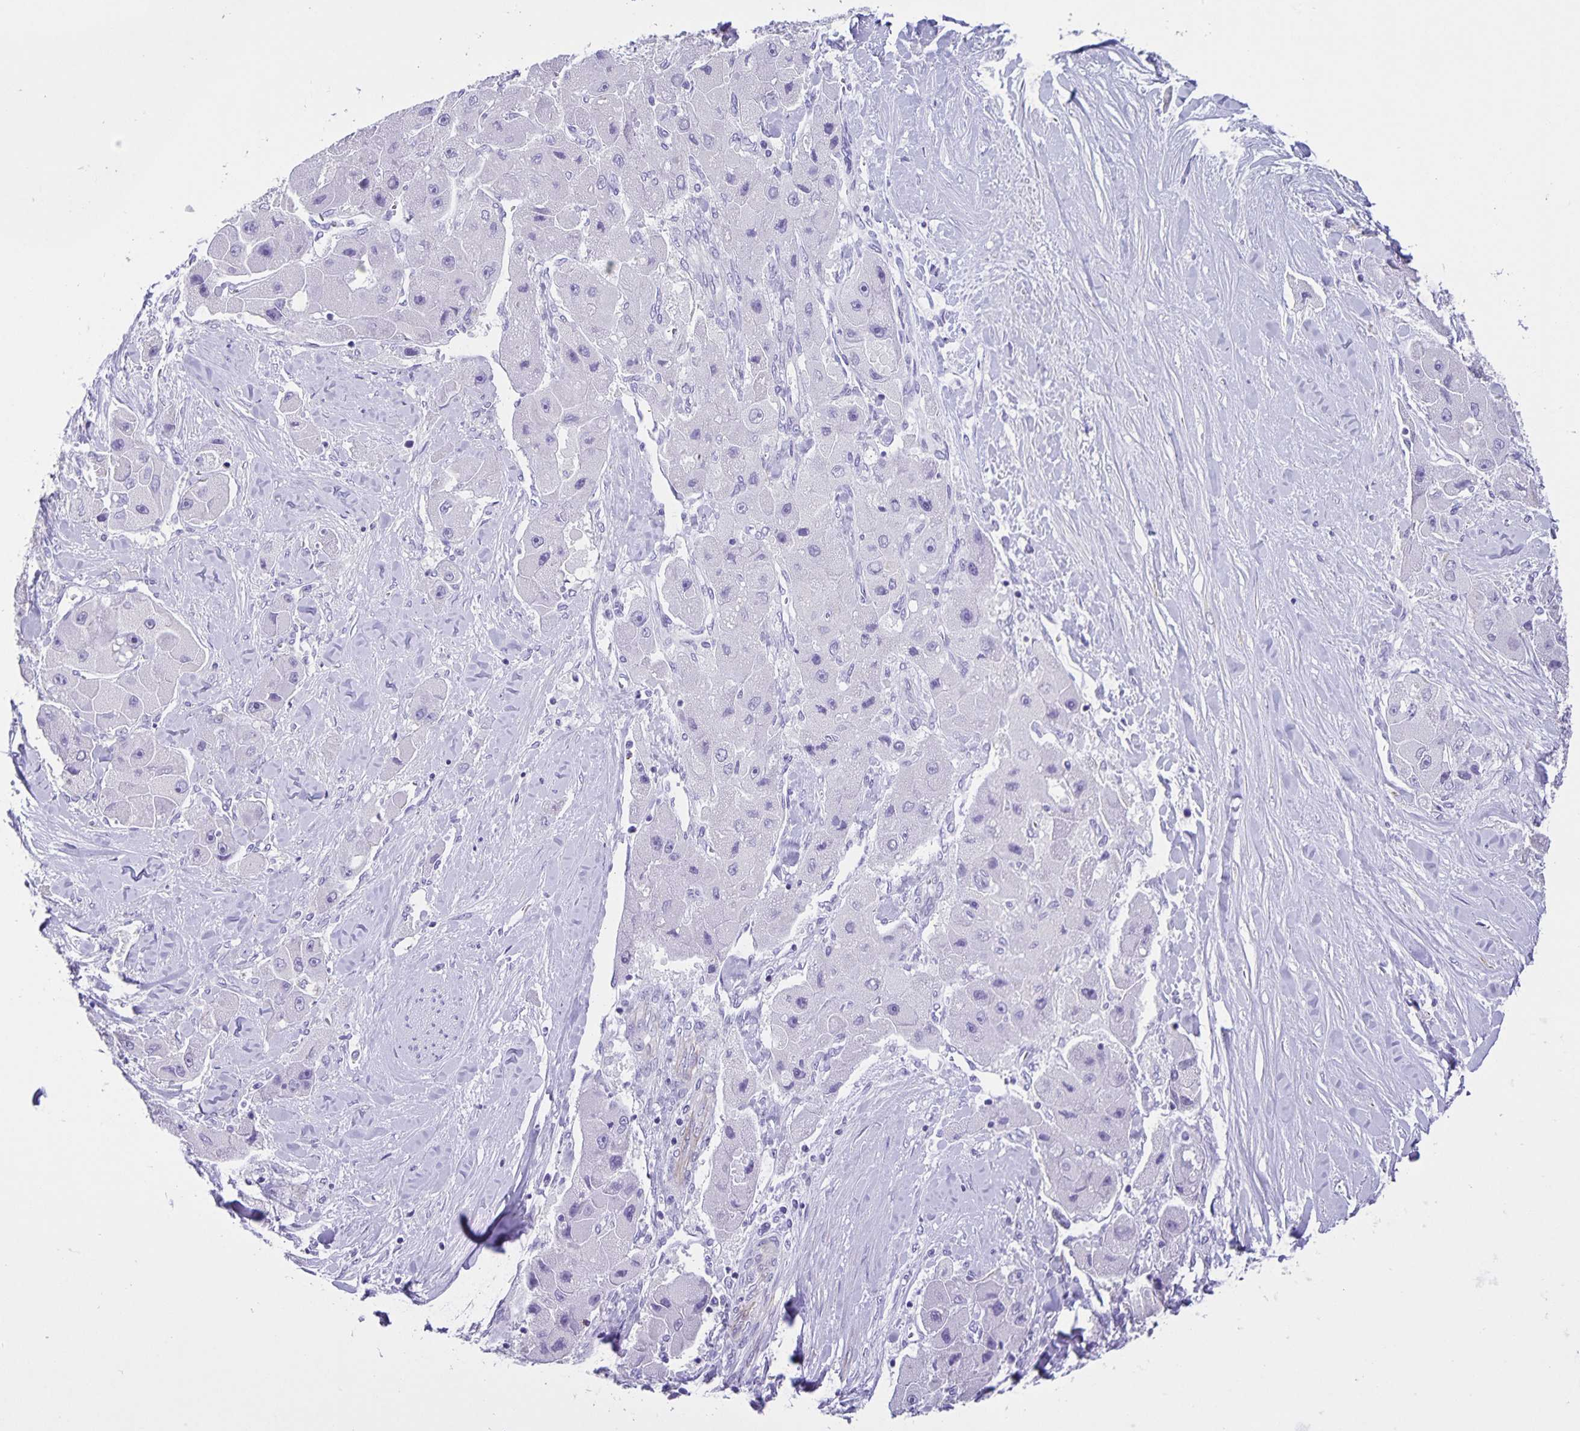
{"staining": {"intensity": "negative", "quantity": "none", "location": "none"}, "tissue": "liver cancer", "cell_type": "Tumor cells", "image_type": "cancer", "snomed": [{"axis": "morphology", "description": "Carcinoma, Hepatocellular, NOS"}, {"axis": "topography", "description": "Liver"}], "caption": "The histopathology image shows no staining of tumor cells in liver hepatocellular carcinoma.", "gene": "UBQLN3", "patient": {"sex": "male", "age": 24}}